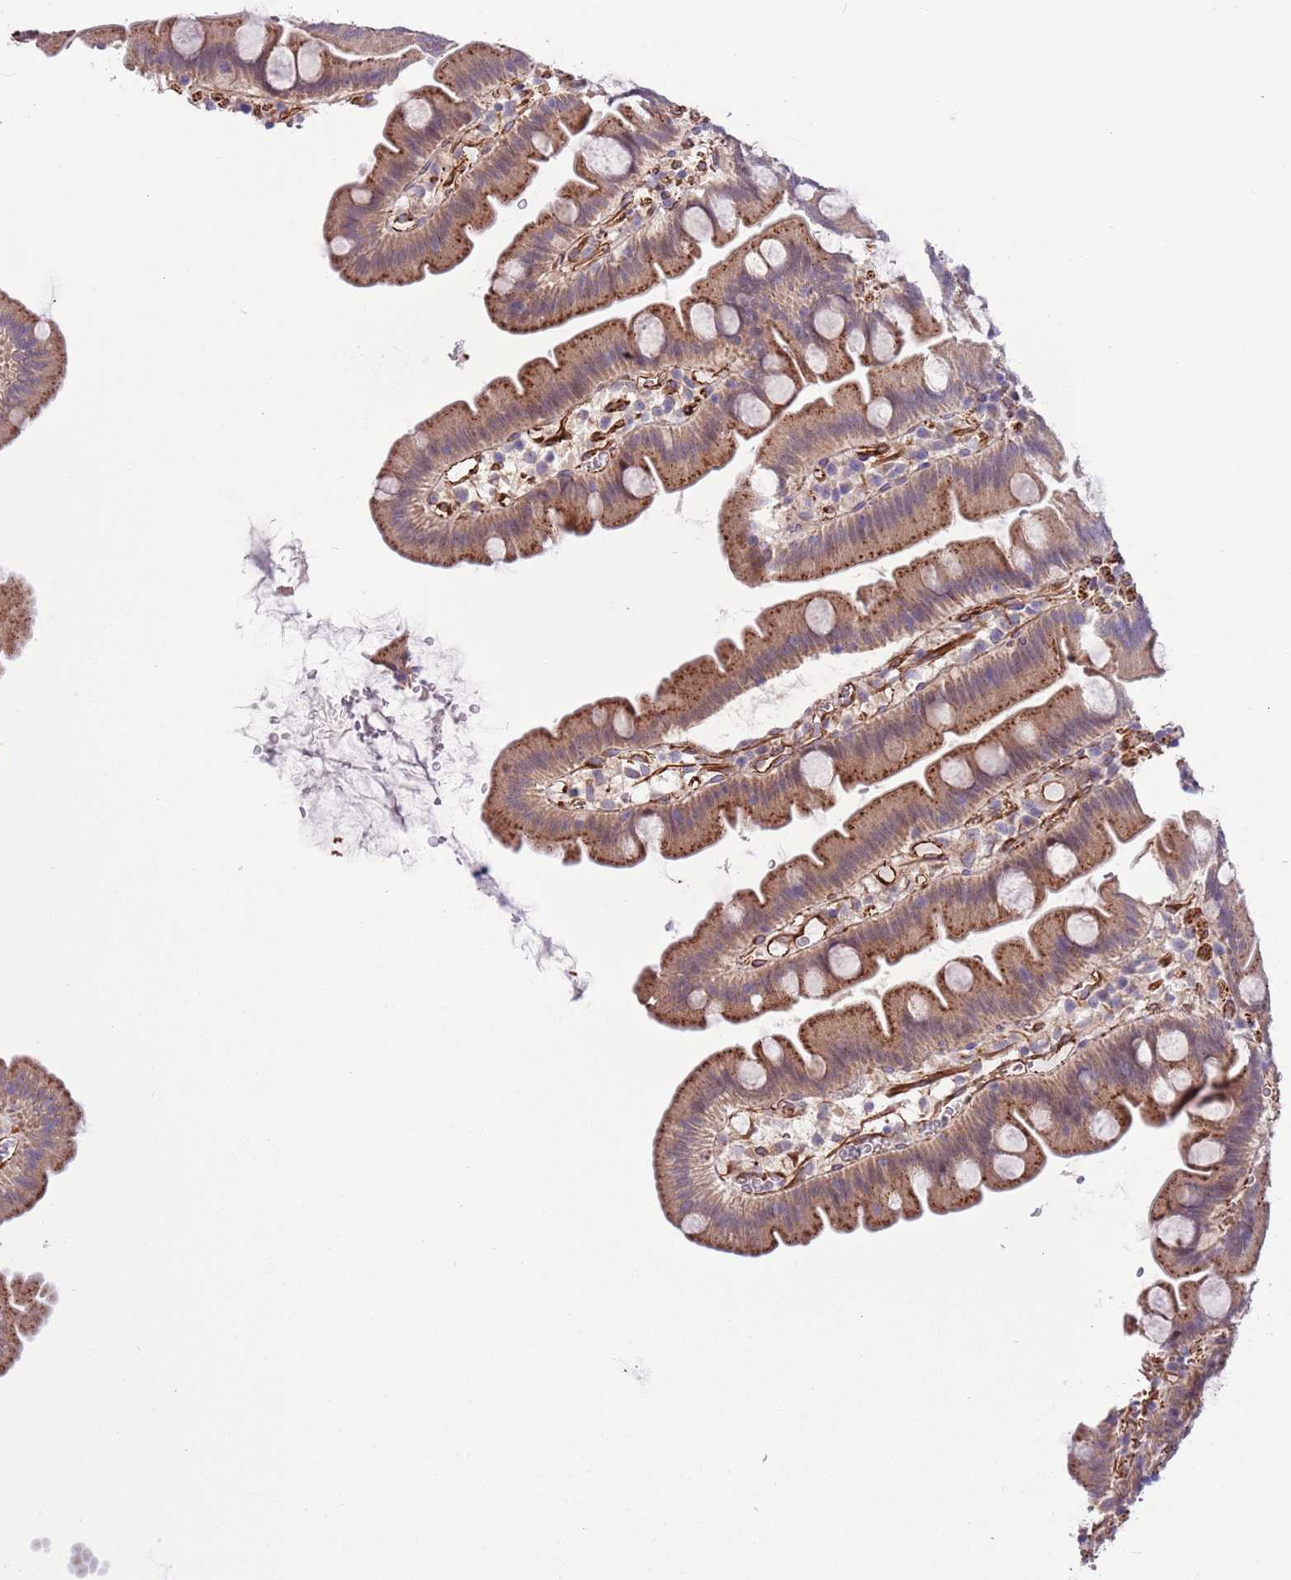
{"staining": {"intensity": "moderate", "quantity": ">75%", "location": "cytoplasmic/membranous"}, "tissue": "small intestine", "cell_type": "Glandular cells", "image_type": "normal", "snomed": [{"axis": "morphology", "description": "Normal tissue, NOS"}, {"axis": "topography", "description": "Small intestine"}], "caption": "Immunohistochemical staining of benign small intestine exhibits moderate cytoplasmic/membranous protein expression in about >75% of glandular cells.", "gene": "GAS2L3", "patient": {"sex": "female", "age": 68}}